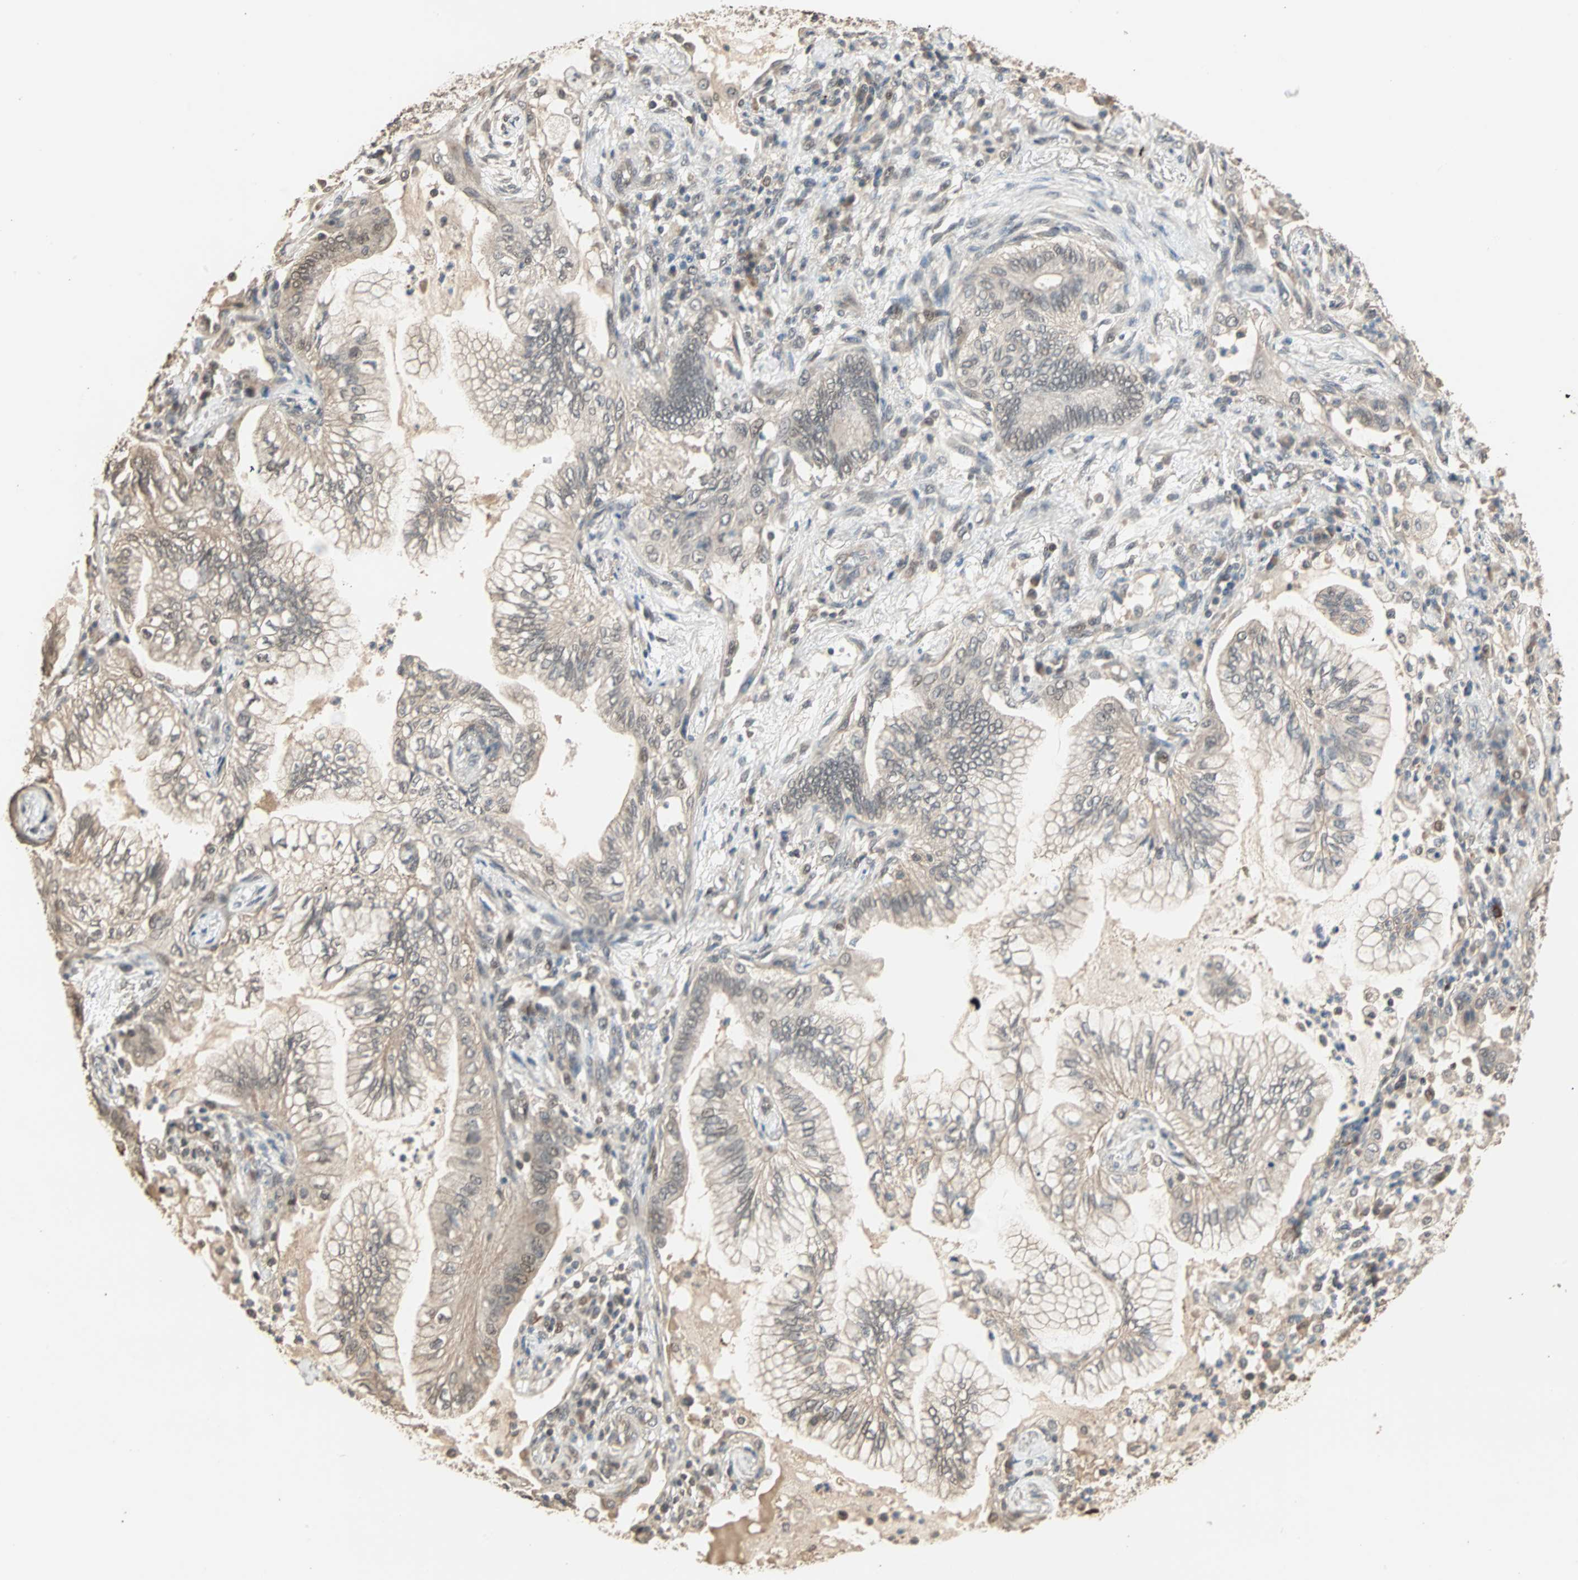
{"staining": {"intensity": "weak", "quantity": ">75%", "location": "cytoplasmic/membranous,nuclear"}, "tissue": "lung cancer", "cell_type": "Tumor cells", "image_type": "cancer", "snomed": [{"axis": "morphology", "description": "Normal tissue, NOS"}, {"axis": "morphology", "description": "Adenocarcinoma, NOS"}, {"axis": "topography", "description": "Bronchus"}, {"axis": "topography", "description": "Lung"}], "caption": "Human lung adenocarcinoma stained with a brown dye exhibits weak cytoplasmic/membranous and nuclear positive positivity in about >75% of tumor cells.", "gene": "ZBTB33", "patient": {"sex": "female", "age": 70}}